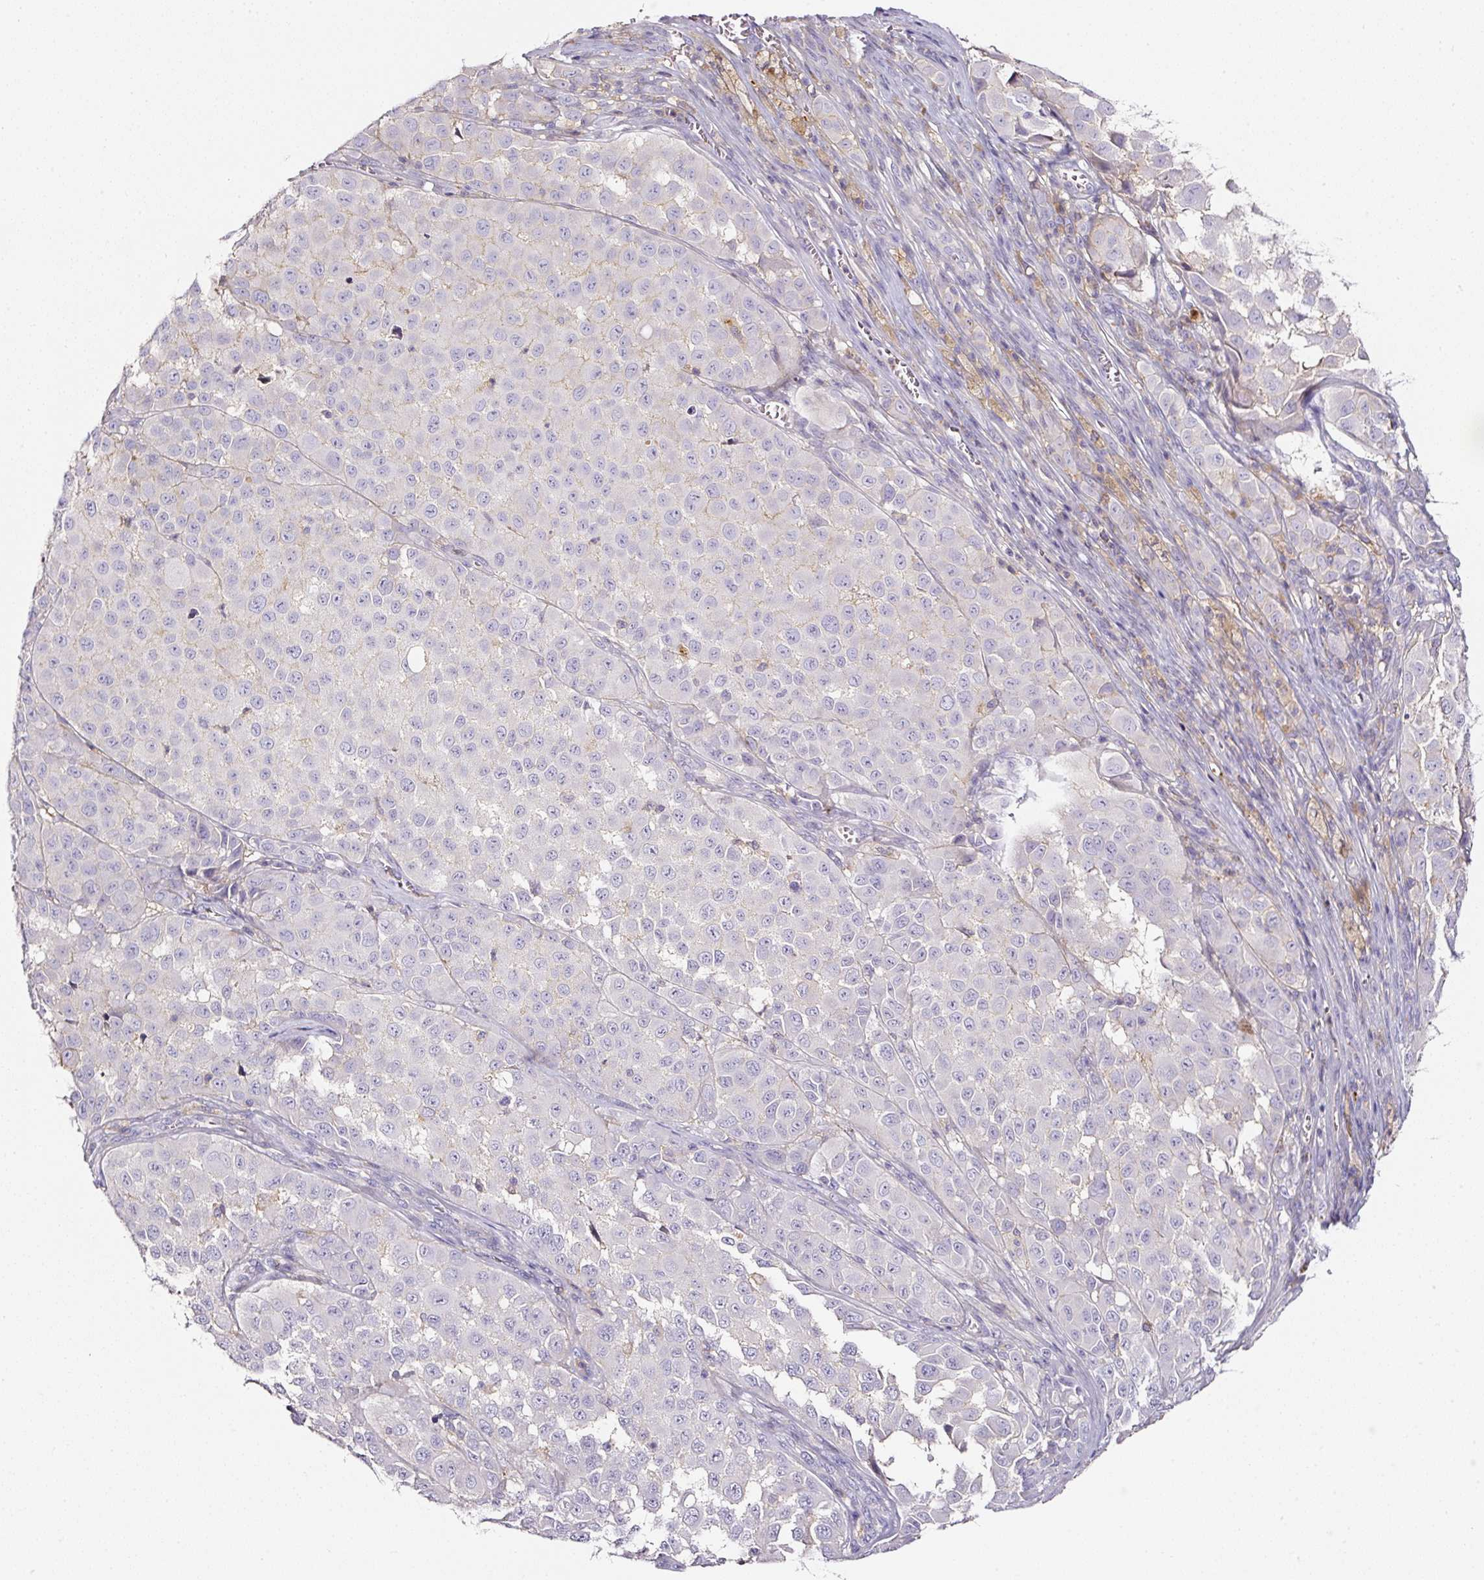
{"staining": {"intensity": "negative", "quantity": "none", "location": "none"}, "tissue": "melanoma", "cell_type": "Tumor cells", "image_type": "cancer", "snomed": [{"axis": "morphology", "description": "Malignant melanoma, NOS"}, {"axis": "topography", "description": "Skin"}], "caption": "Tumor cells are negative for brown protein staining in melanoma.", "gene": "CD47", "patient": {"sex": "male", "age": 64}}